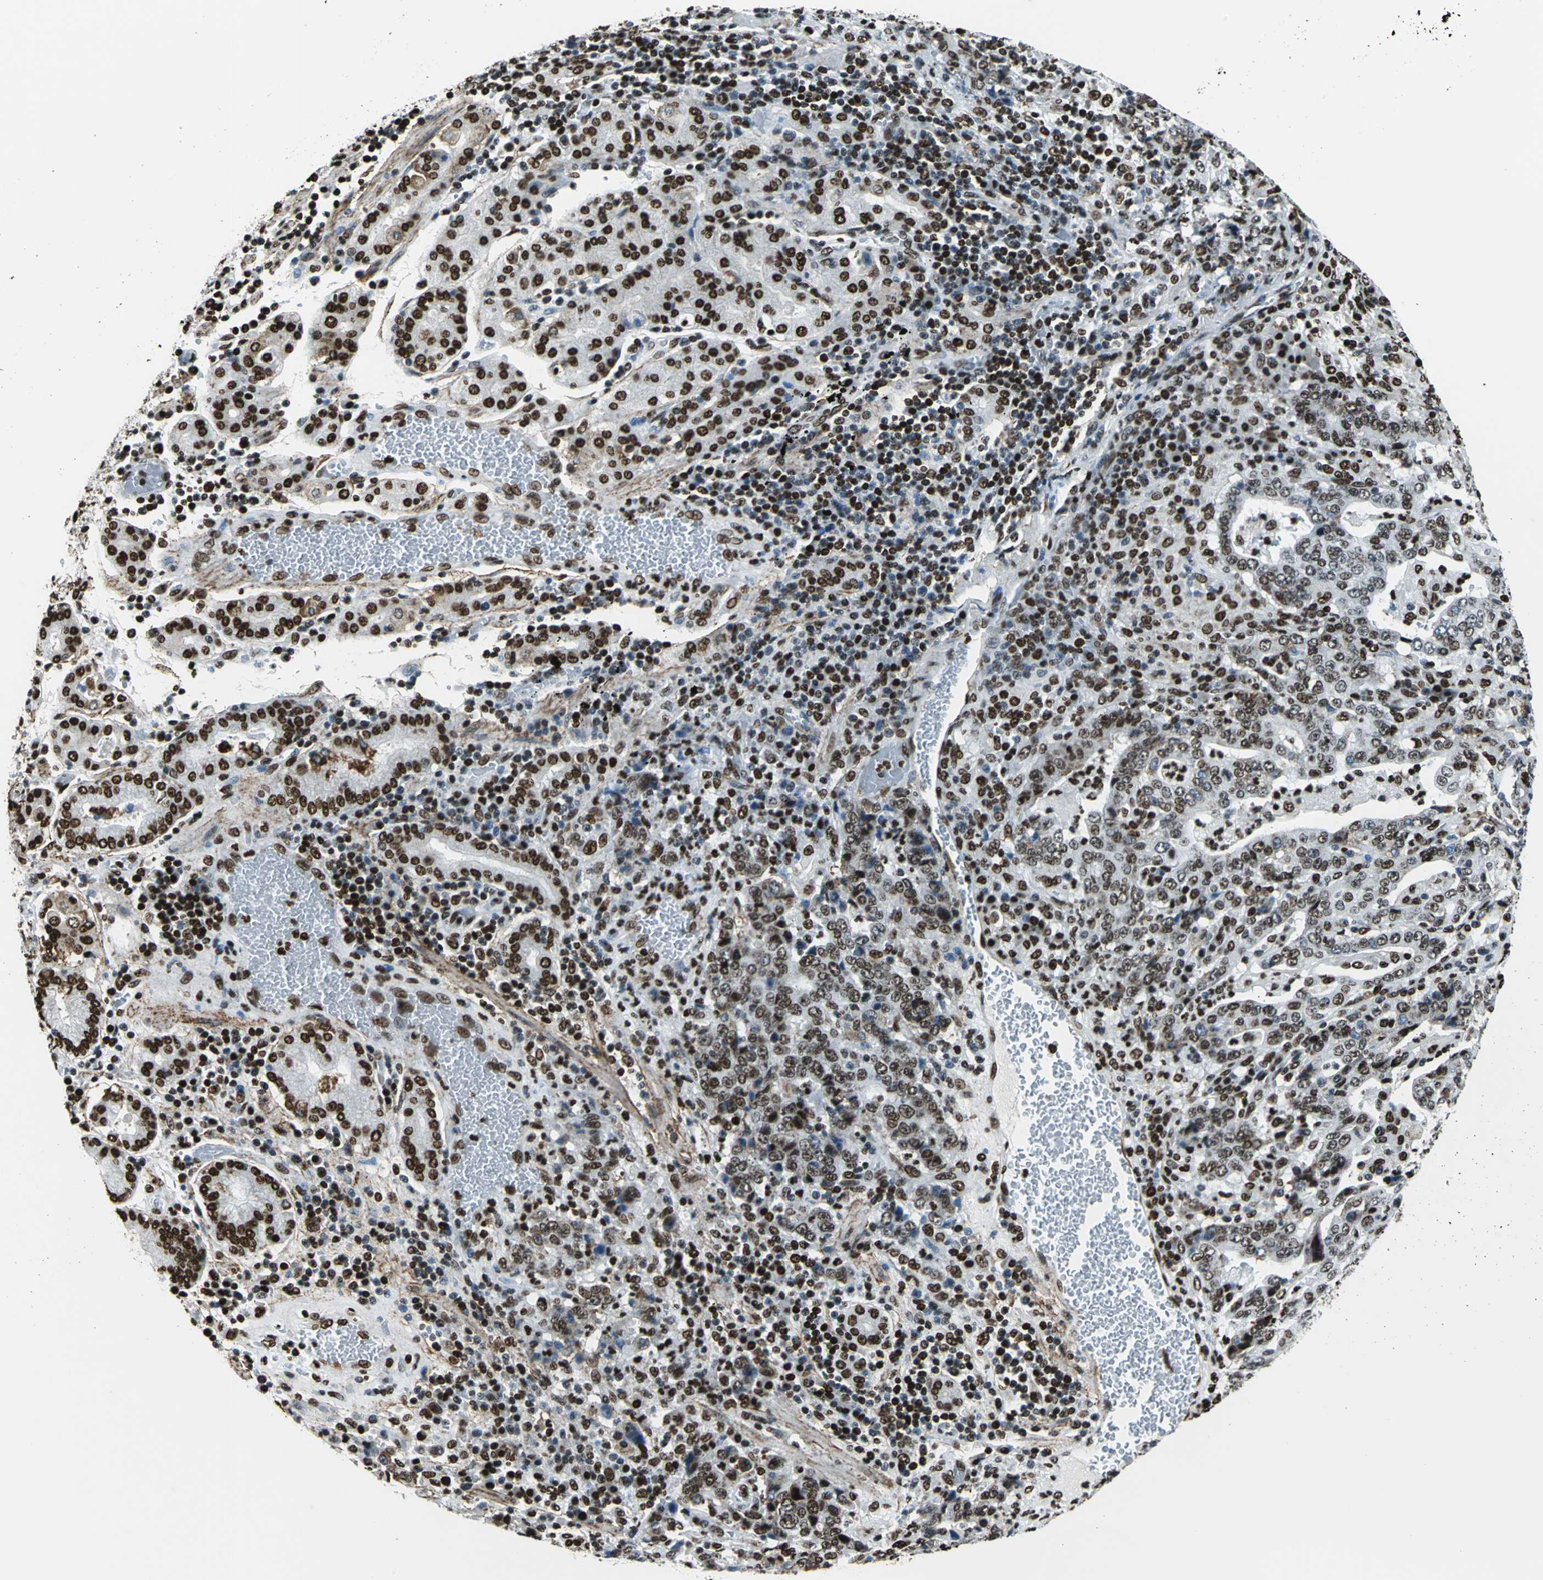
{"staining": {"intensity": "moderate", "quantity": ">75%", "location": "nuclear"}, "tissue": "stomach cancer", "cell_type": "Tumor cells", "image_type": "cancer", "snomed": [{"axis": "morphology", "description": "Normal tissue, NOS"}, {"axis": "morphology", "description": "Adenocarcinoma, NOS"}, {"axis": "topography", "description": "Stomach, upper"}, {"axis": "topography", "description": "Stomach"}], "caption": "High-magnification brightfield microscopy of stomach adenocarcinoma stained with DAB (3,3'-diaminobenzidine) (brown) and counterstained with hematoxylin (blue). tumor cells exhibit moderate nuclear positivity is seen in approximately>75% of cells.", "gene": "APEX1", "patient": {"sex": "male", "age": 59}}